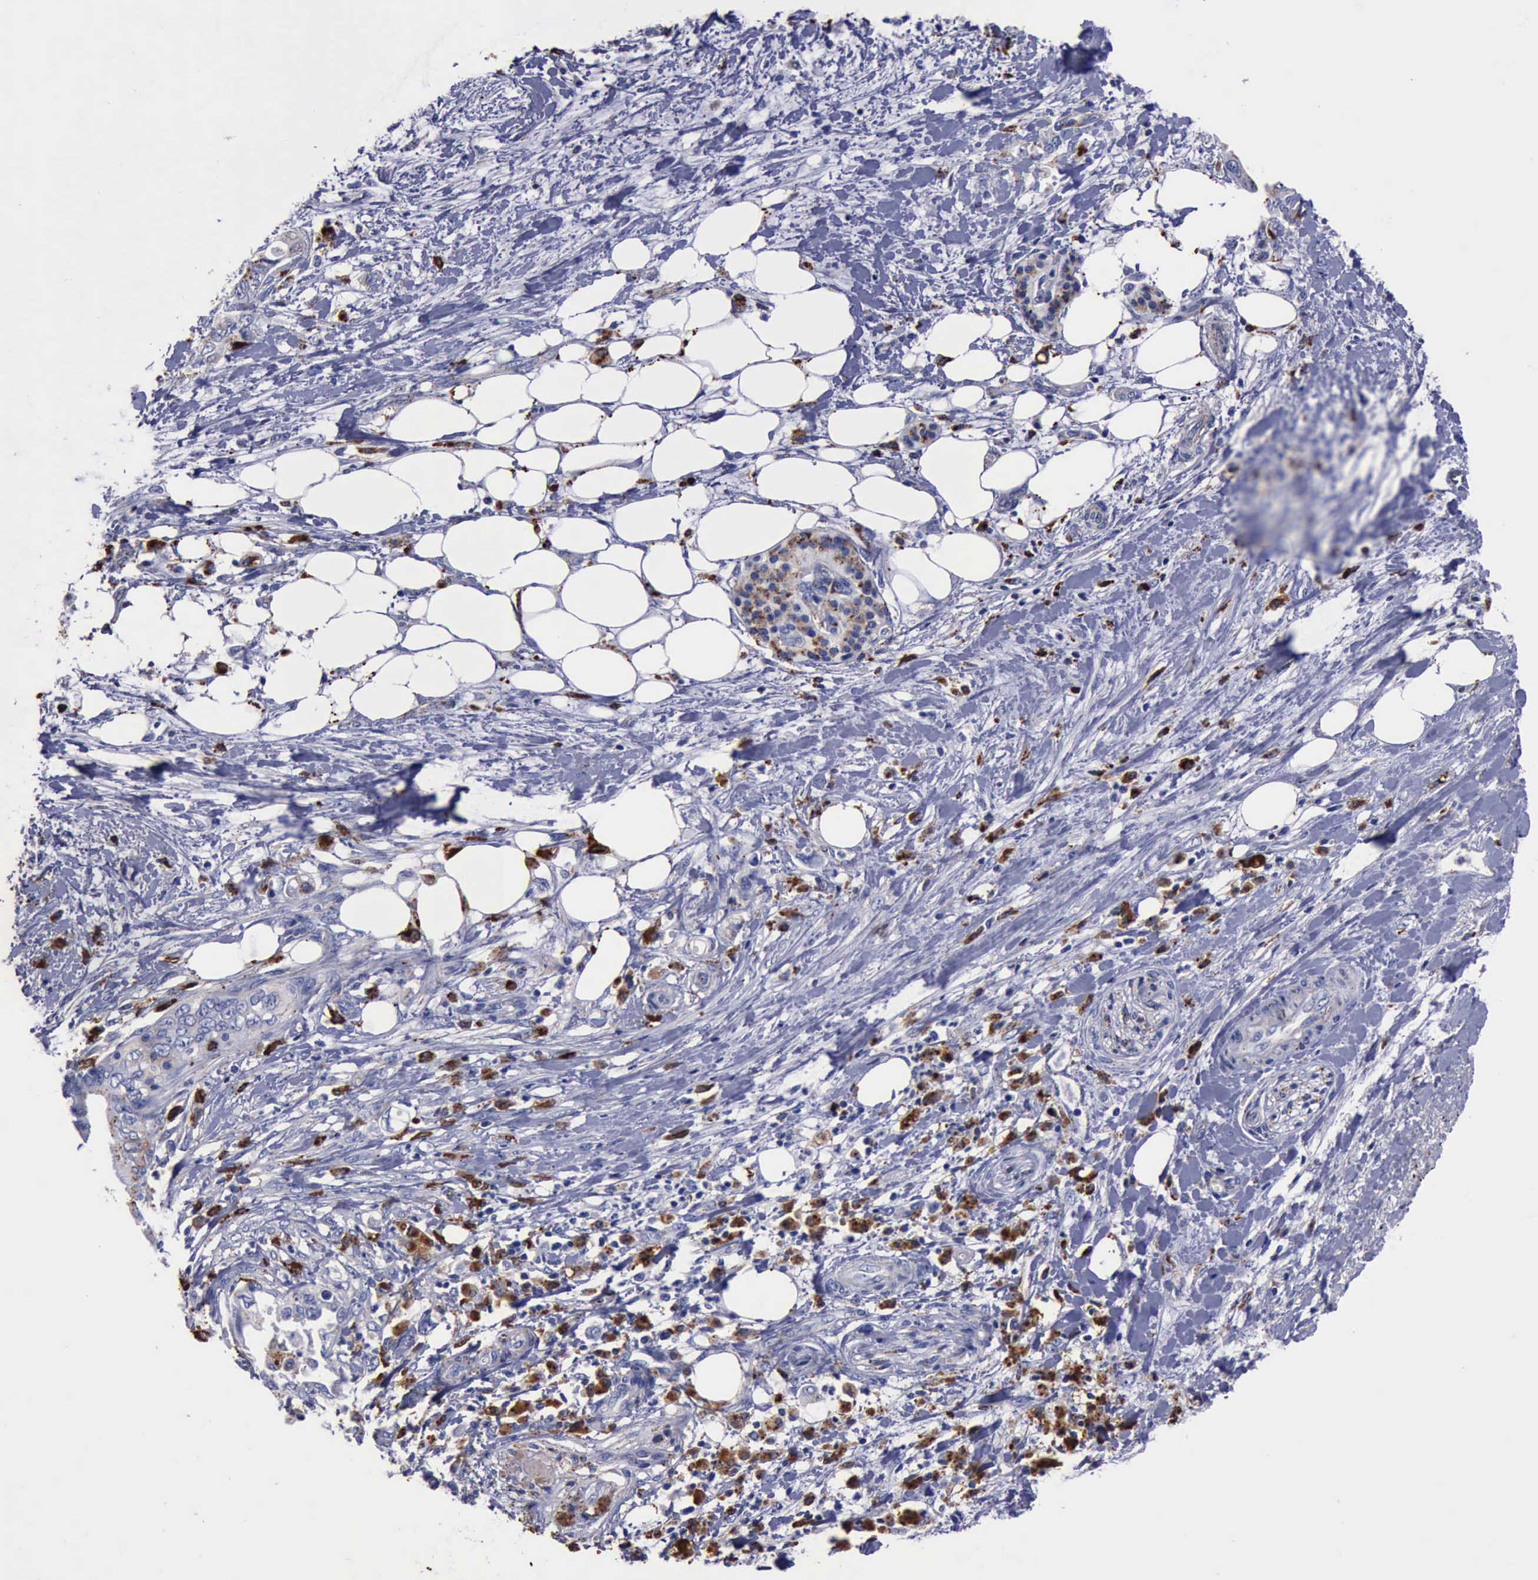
{"staining": {"intensity": "moderate", "quantity": ">75%", "location": "cytoplasmic/membranous"}, "tissue": "pancreatic cancer", "cell_type": "Tumor cells", "image_type": "cancer", "snomed": [{"axis": "morphology", "description": "Adenocarcinoma, NOS"}, {"axis": "topography", "description": "Pancreas"}], "caption": "Immunohistochemical staining of pancreatic cancer demonstrates moderate cytoplasmic/membranous protein expression in about >75% of tumor cells.", "gene": "CTSD", "patient": {"sex": "female", "age": 66}}